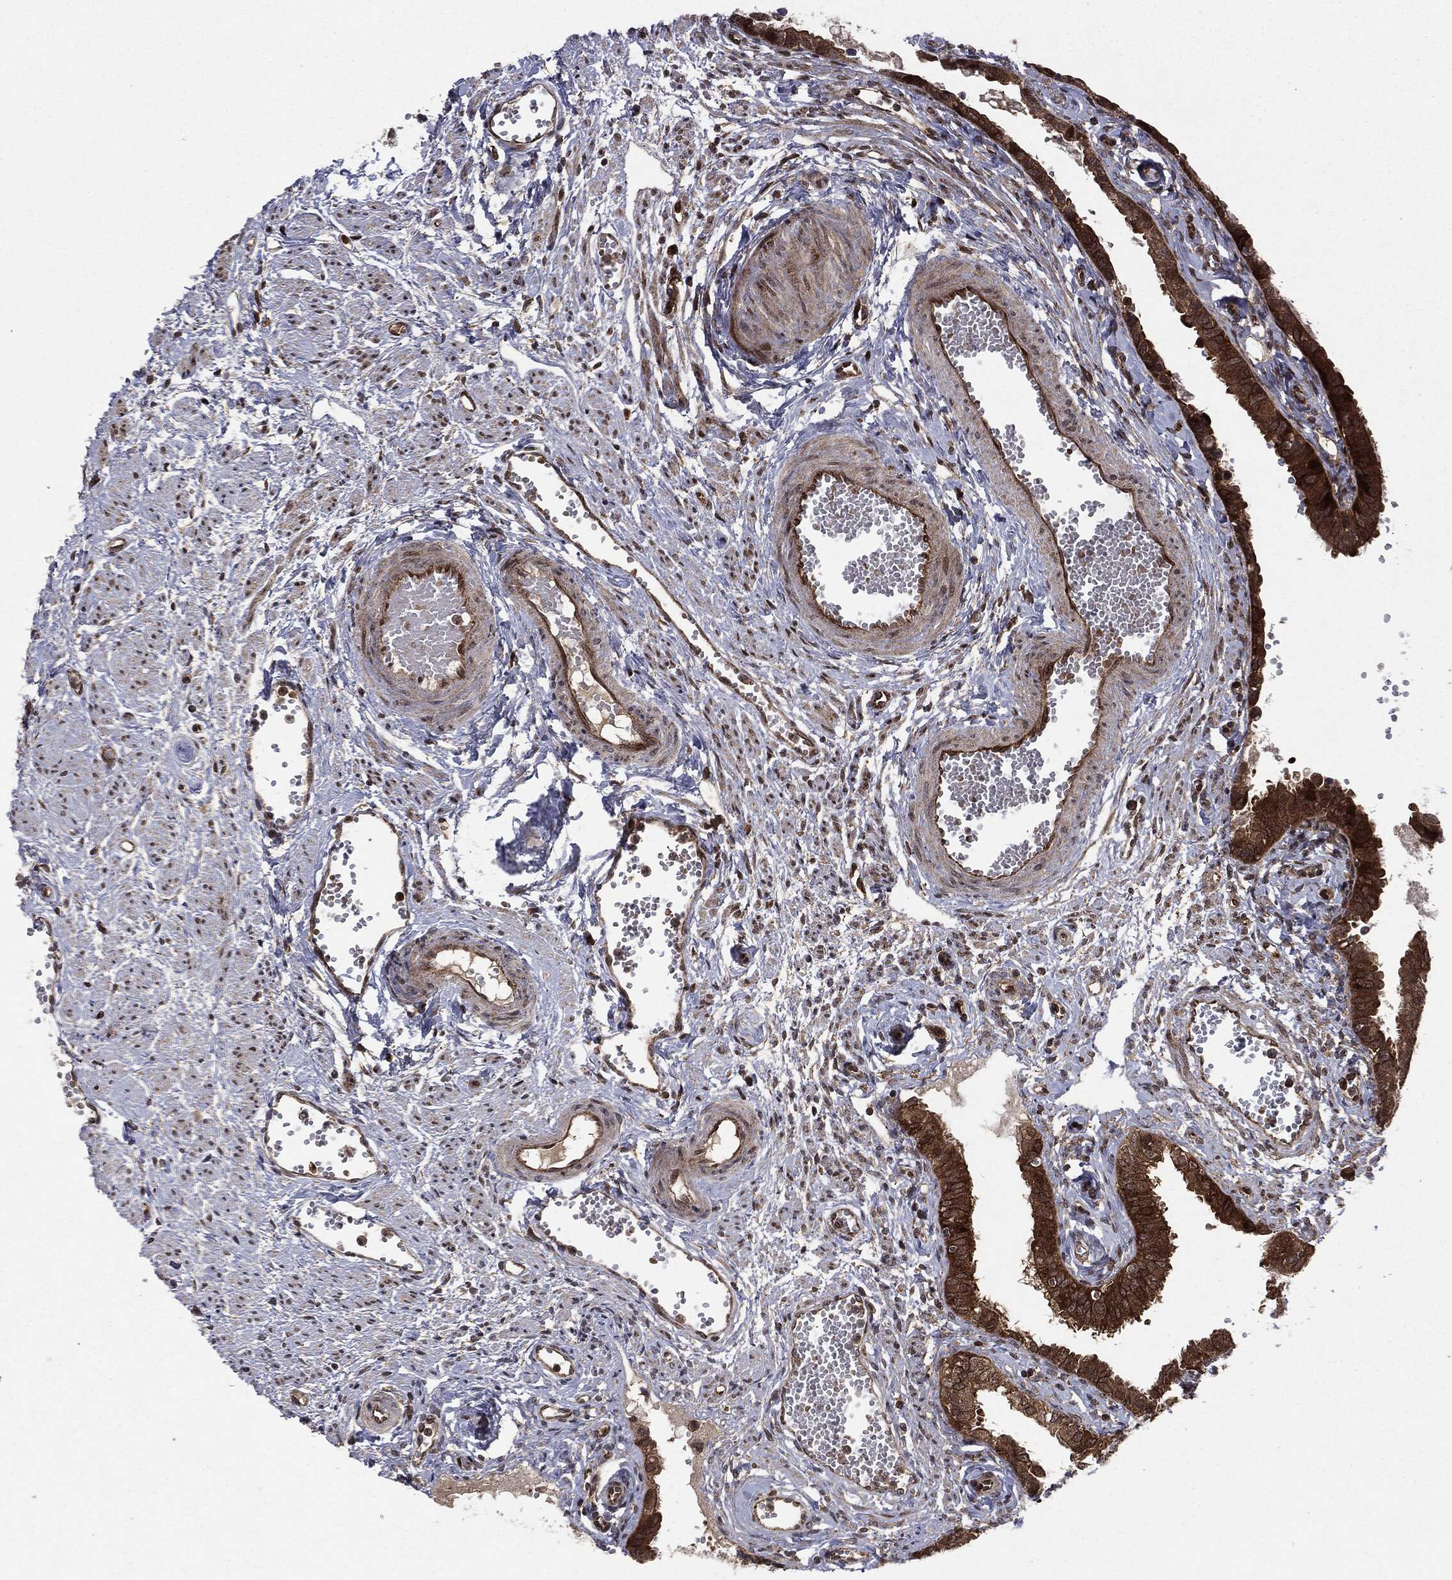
{"staining": {"intensity": "strong", "quantity": ">75%", "location": "cytoplasmic/membranous"}, "tissue": "fallopian tube", "cell_type": "Glandular cells", "image_type": "normal", "snomed": [{"axis": "morphology", "description": "Normal tissue, NOS"}, {"axis": "topography", "description": "Fallopian tube"}, {"axis": "topography", "description": "Ovary"}], "caption": "DAB immunohistochemical staining of benign human fallopian tube demonstrates strong cytoplasmic/membranous protein positivity in about >75% of glandular cells. (DAB IHC, brown staining for protein, blue staining for nuclei).", "gene": "OTUB1", "patient": {"sex": "female", "age": 49}}